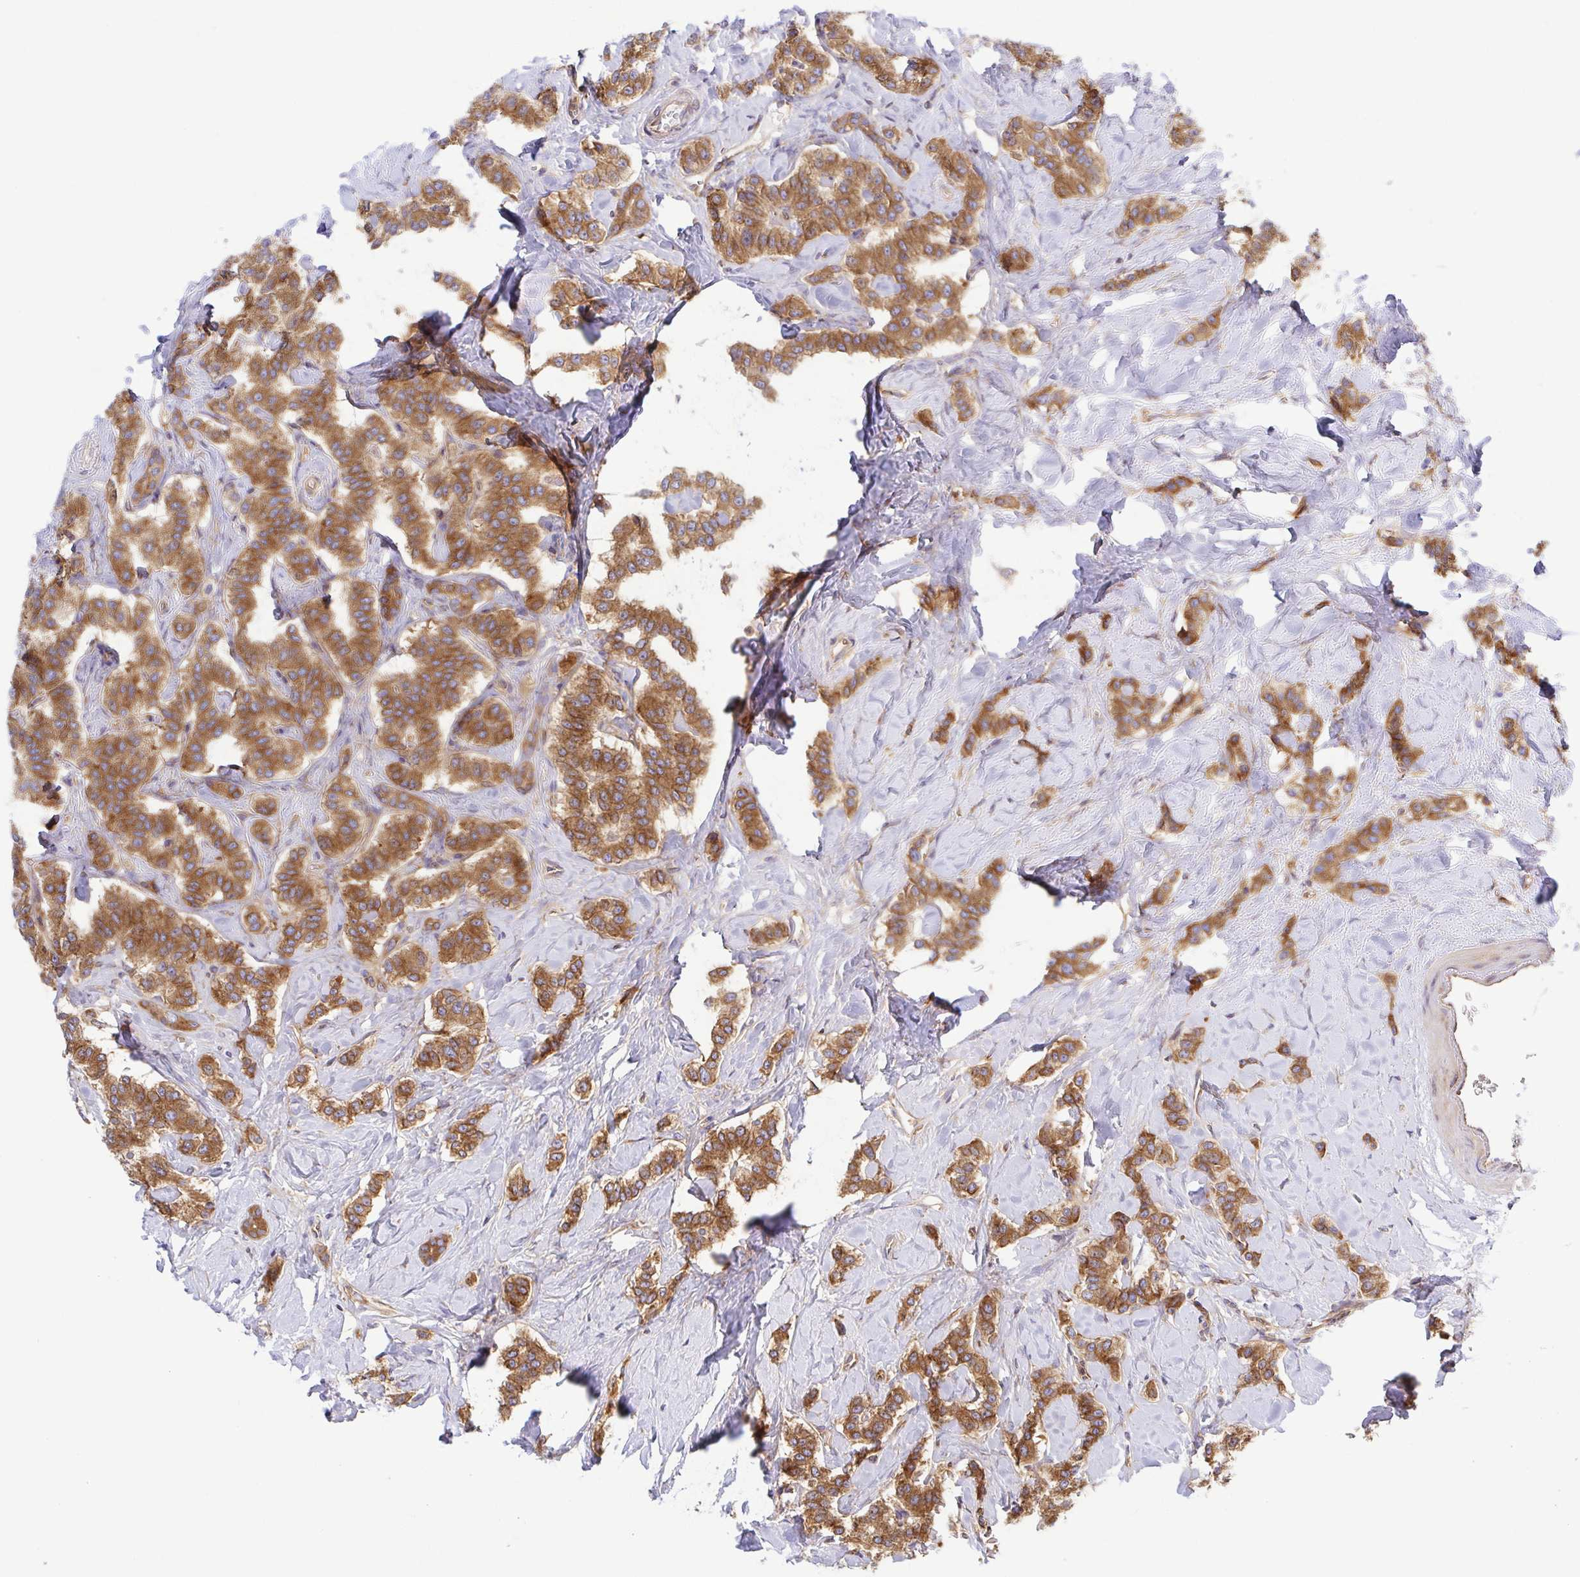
{"staining": {"intensity": "moderate", "quantity": ">75%", "location": "cytoplasmic/membranous"}, "tissue": "carcinoid", "cell_type": "Tumor cells", "image_type": "cancer", "snomed": [{"axis": "morphology", "description": "Normal tissue, NOS"}, {"axis": "morphology", "description": "Carcinoid, malignant, NOS"}, {"axis": "topography", "description": "Pancreas"}], "caption": "An image of human carcinoid (malignant) stained for a protein displays moderate cytoplasmic/membranous brown staining in tumor cells. (DAB IHC with brightfield microscopy, high magnification).", "gene": "KIF5B", "patient": {"sex": "male", "age": 36}}